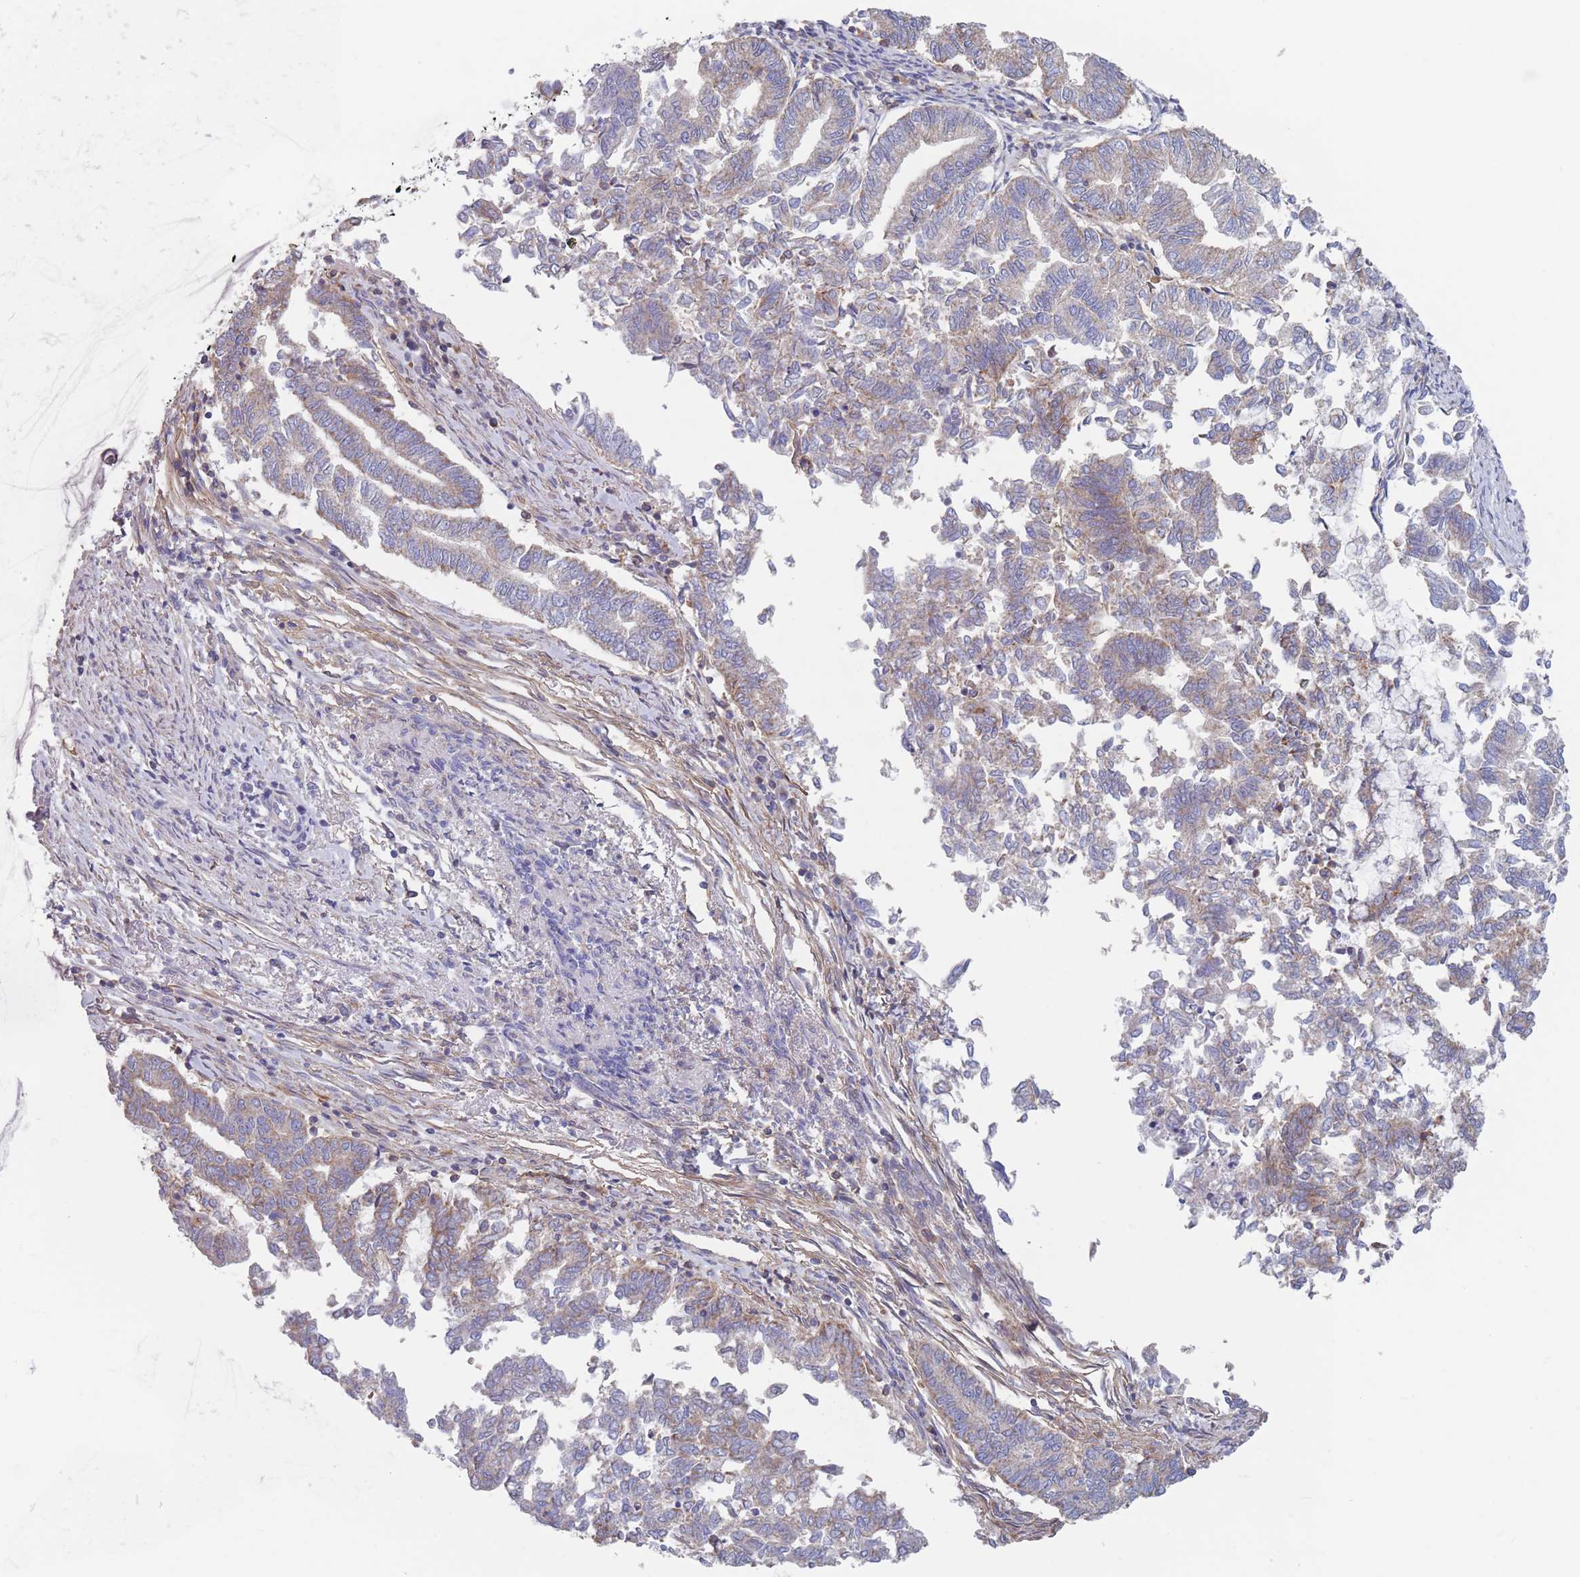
{"staining": {"intensity": "weak", "quantity": "<25%", "location": "cytoplasmic/membranous"}, "tissue": "endometrial cancer", "cell_type": "Tumor cells", "image_type": "cancer", "snomed": [{"axis": "morphology", "description": "Adenocarcinoma, NOS"}, {"axis": "topography", "description": "Endometrium"}], "caption": "Immunohistochemistry (IHC) of human endometrial adenocarcinoma demonstrates no staining in tumor cells.", "gene": "ADH1A", "patient": {"sex": "female", "age": 79}}